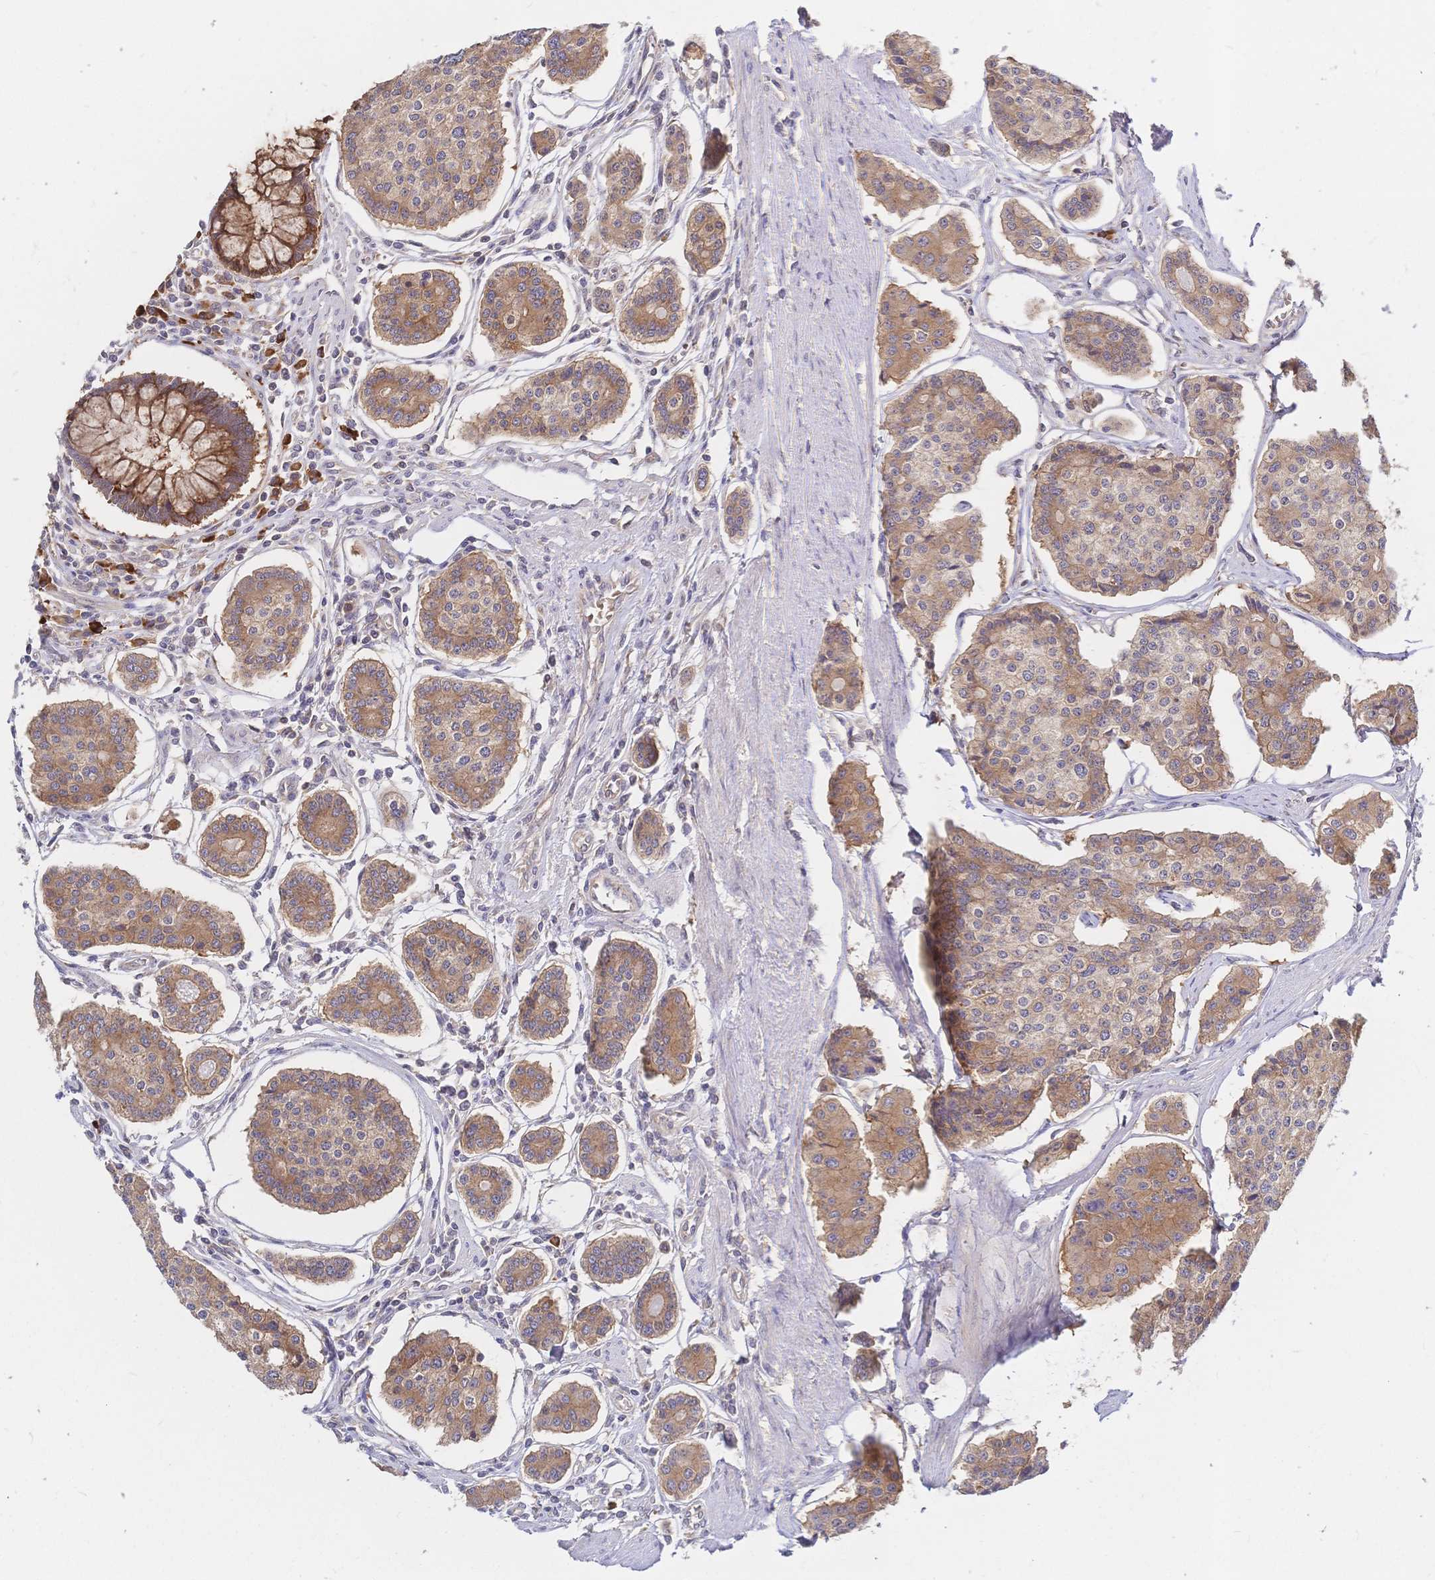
{"staining": {"intensity": "moderate", "quantity": ">75%", "location": "cytoplasmic/membranous"}, "tissue": "carcinoid", "cell_type": "Tumor cells", "image_type": "cancer", "snomed": [{"axis": "morphology", "description": "Carcinoid, malignant, NOS"}, {"axis": "topography", "description": "Small intestine"}], "caption": "Immunohistochemical staining of human malignant carcinoid demonstrates medium levels of moderate cytoplasmic/membranous protein expression in approximately >75% of tumor cells.", "gene": "LMO4", "patient": {"sex": "female", "age": 65}}